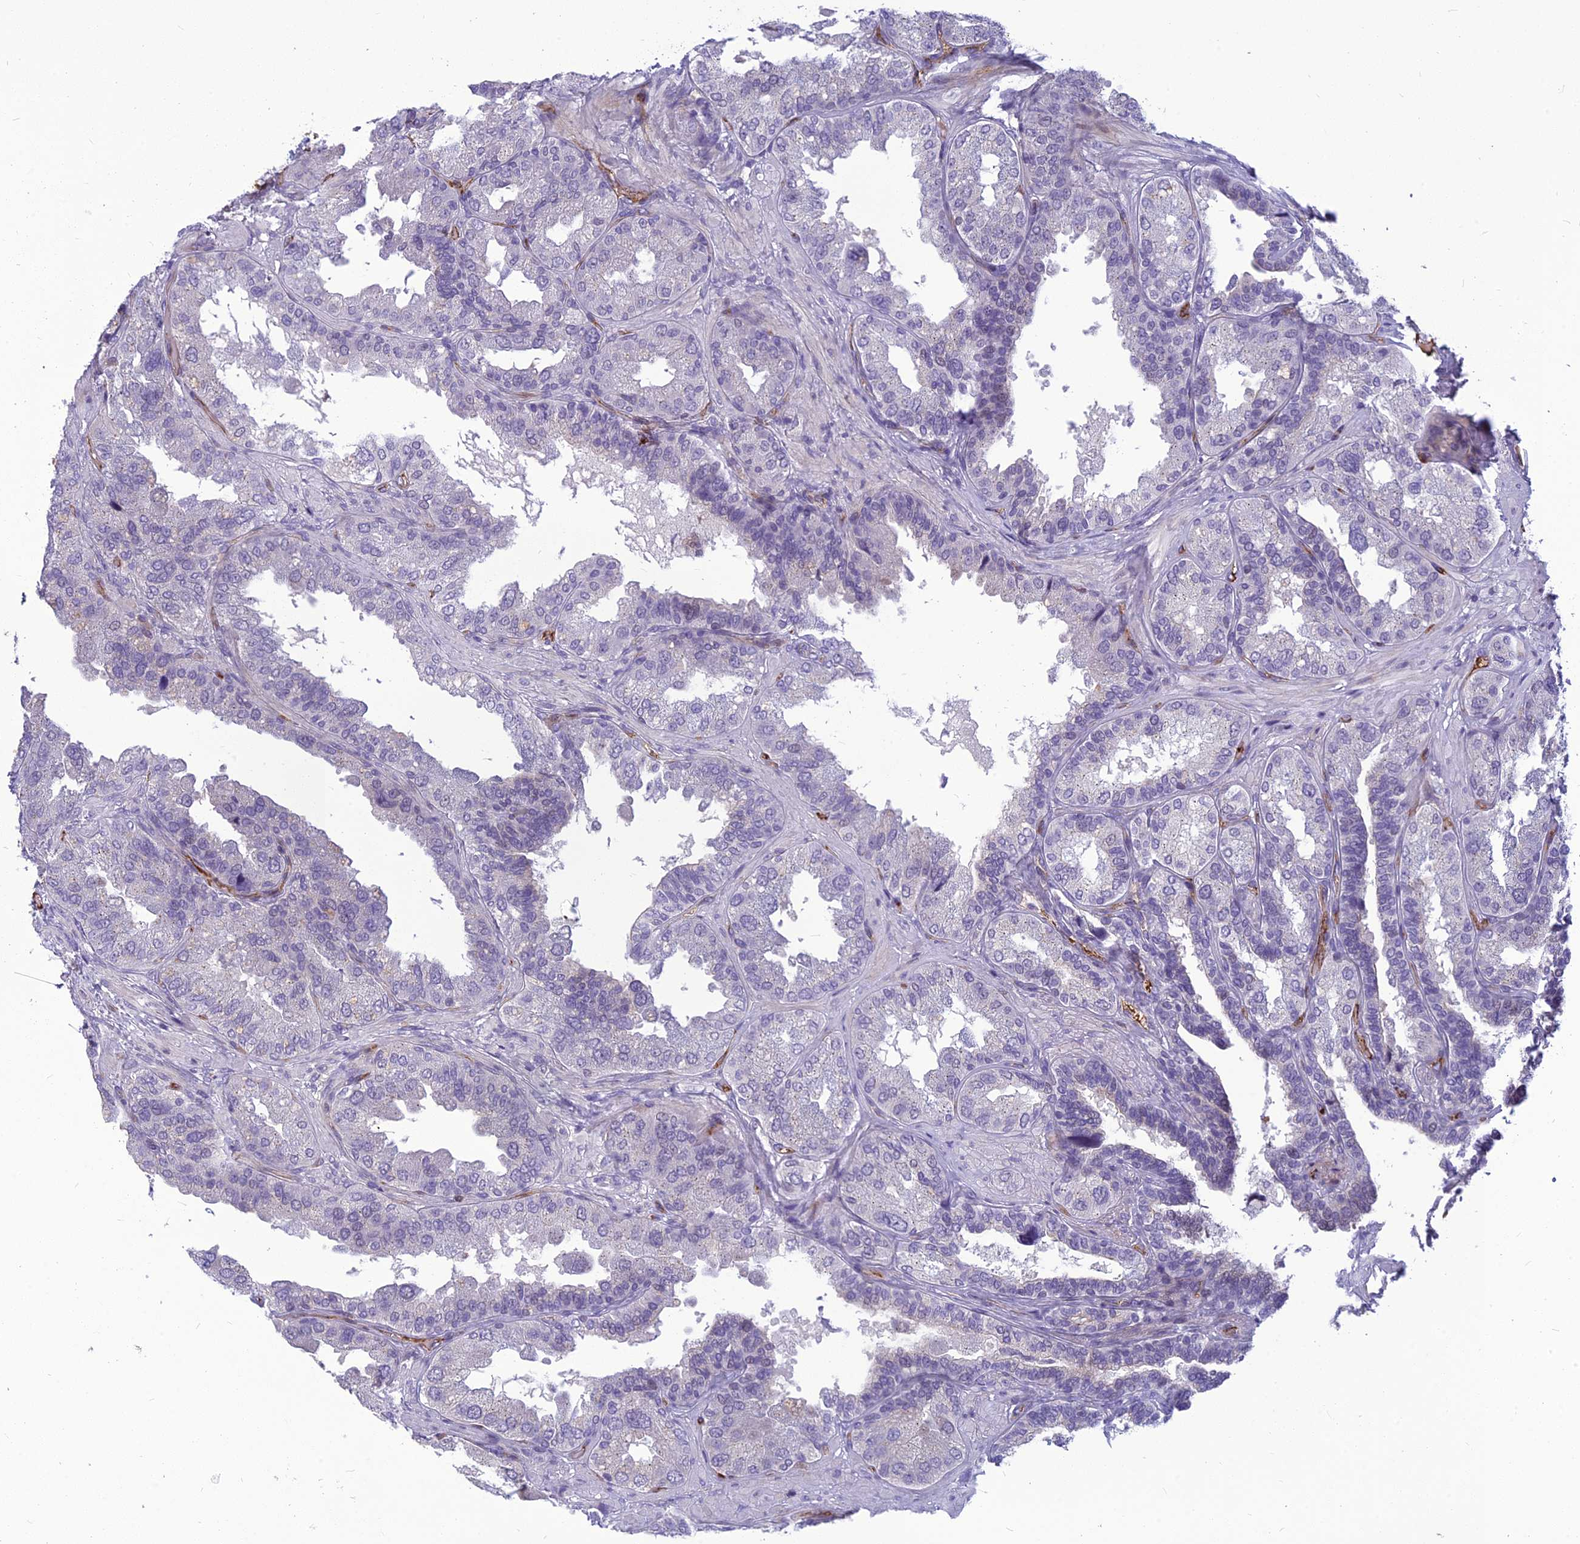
{"staining": {"intensity": "negative", "quantity": "none", "location": "none"}, "tissue": "seminal vesicle", "cell_type": "Glandular cells", "image_type": "normal", "snomed": [{"axis": "morphology", "description": "Normal tissue, NOS"}, {"axis": "topography", "description": "Seminal veicle"}, {"axis": "topography", "description": "Peripheral nerve tissue"}], "caption": "High power microscopy histopathology image of an immunohistochemistry (IHC) photomicrograph of unremarkable seminal vesicle, revealing no significant staining in glandular cells. The staining was performed using DAB to visualize the protein expression in brown, while the nuclei were stained in blue with hematoxylin (Magnification: 20x).", "gene": "CLEC11A", "patient": {"sex": "male", "age": 63}}